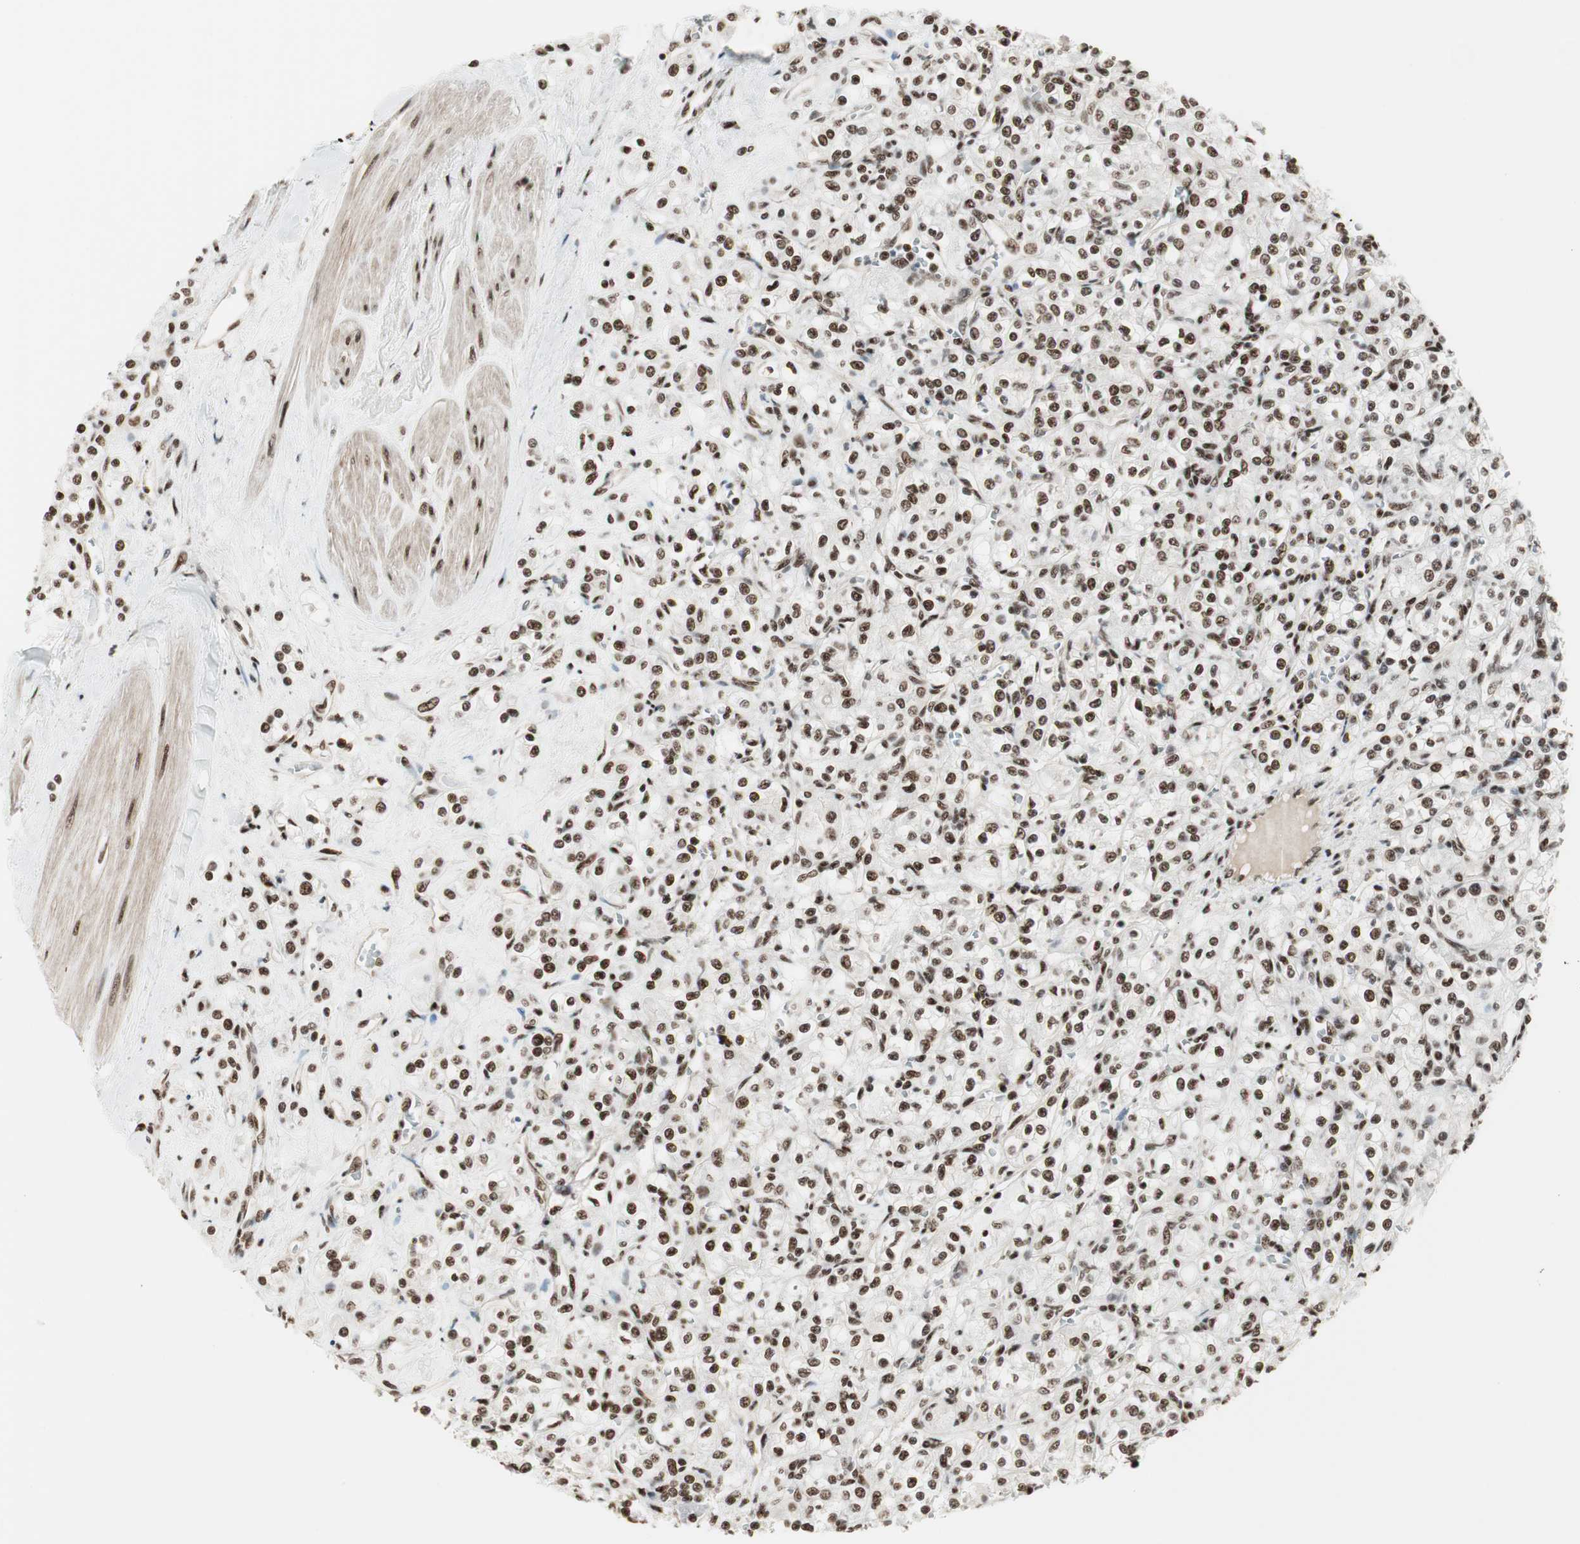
{"staining": {"intensity": "strong", "quantity": ">75%", "location": "nuclear"}, "tissue": "renal cancer", "cell_type": "Tumor cells", "image_type": "cancer", "snomed": [{"axis": "morphology", "description": "Adenocarcinoma, NOS"}, {"axis": "topography", "description": "Kidney"}], "caption": "Adenocarcinoma (renal) was stained to show a protein in brown. There is high levels of strong nuclear expression in about >75% of tumor cells.", "gene": "HEXIM1", "patient": {"sex": "male", "age": 77}}